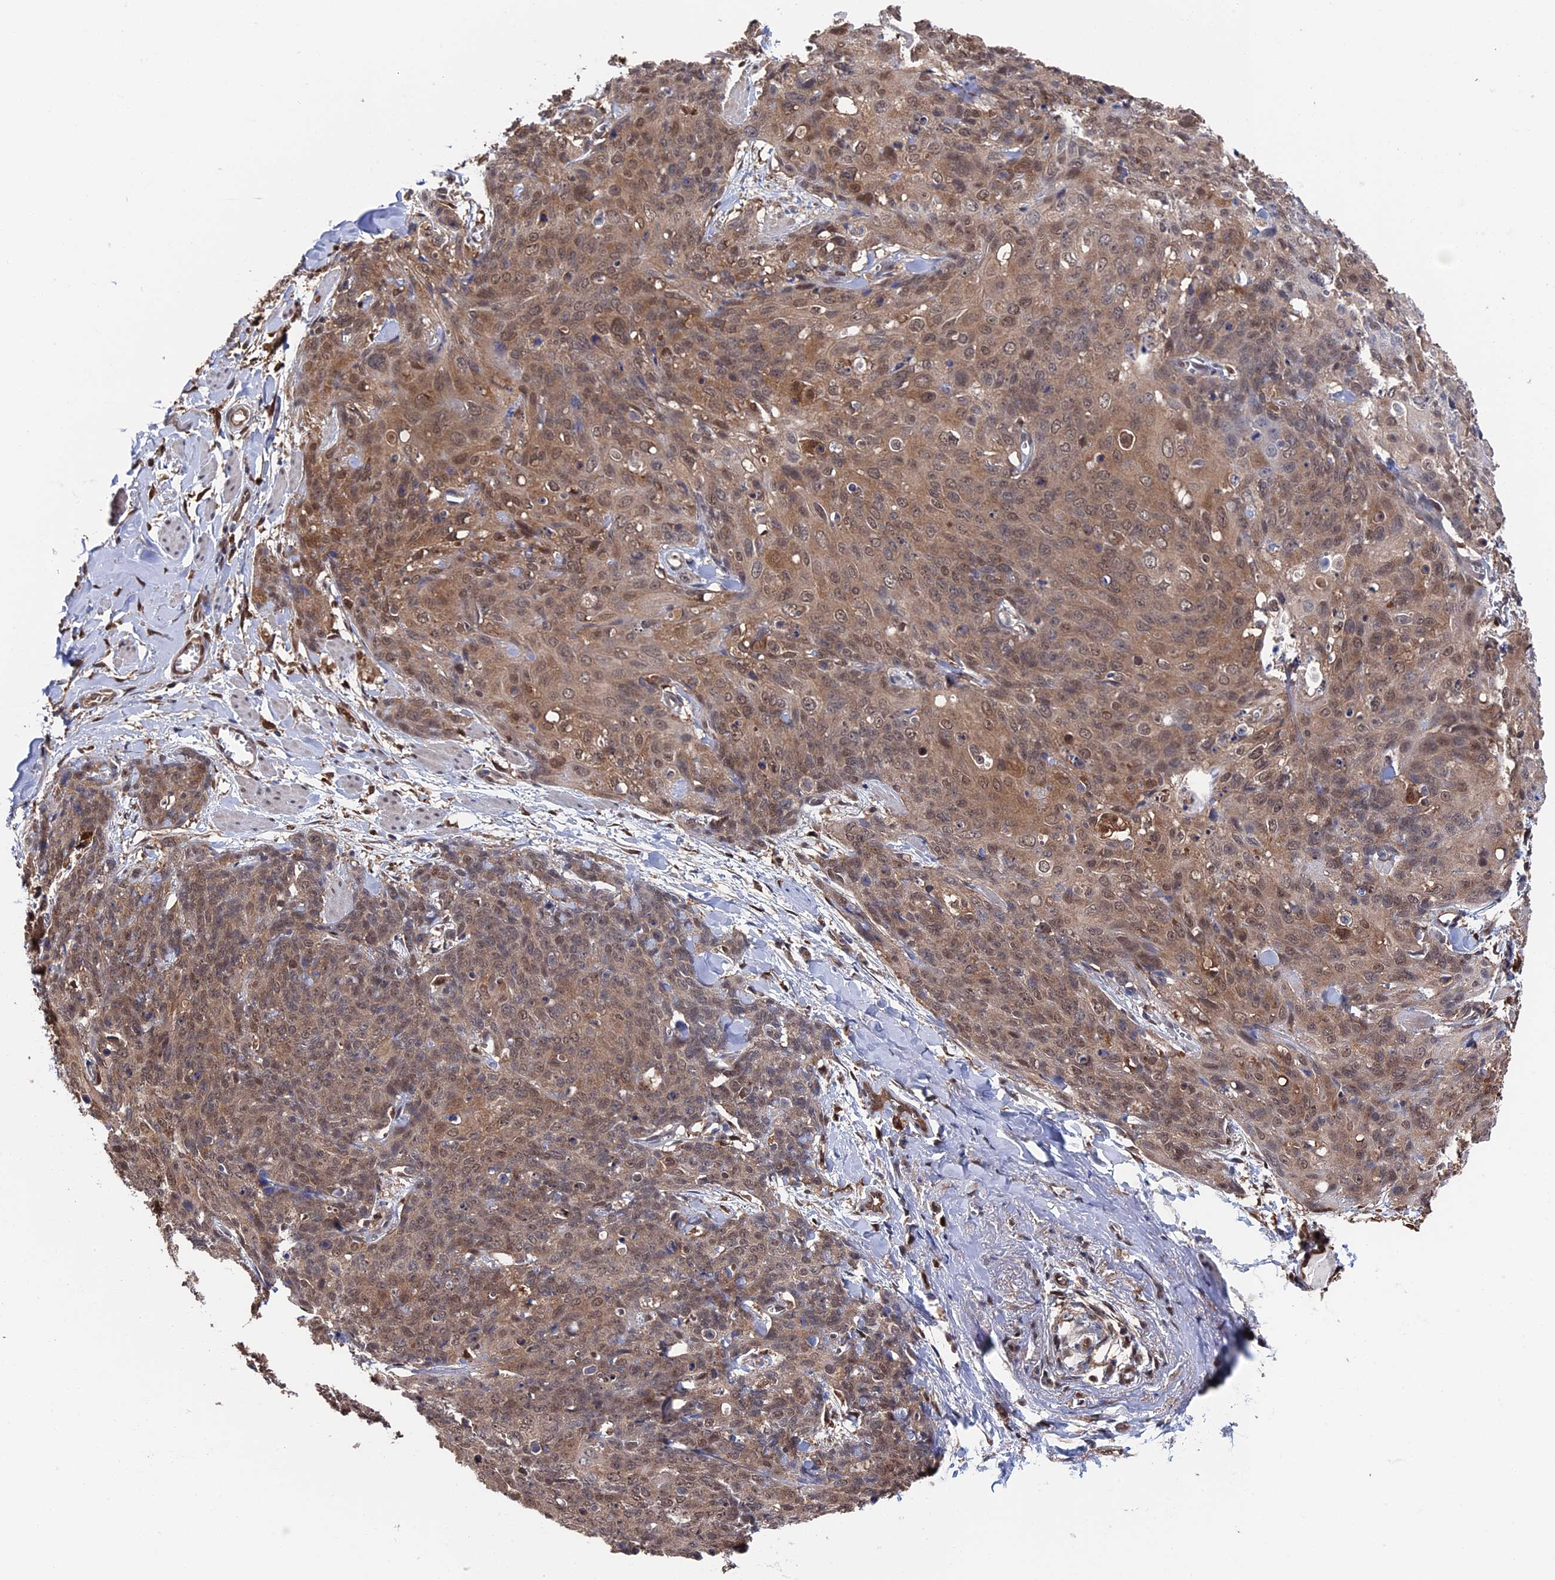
{"staining": {"intensity": "moderate", "quantity": ">75%", "location": "cytoplasmic/membranous,nuclear"}, "tissue": "skin cancer", "cell_type": "Tumor cells", "image_type": "cancer", "snomed": [{"axis": "morphology", "description": "Squamous cell carcinoma, NOS"}, {"axis": "topography", "description": "Skin"}, {"axis": "topography", "description": "Vulva"}], "caption": "Immunohistochemical staining of human squamous cell carcinoma (skin) demonstrates medium levels of moderate cytoplasmic/membranous and nuclear staining in approximately >75% of tumor cells.", "gene": "RNH1", "patient": {"sex": "female", "age": 85}}